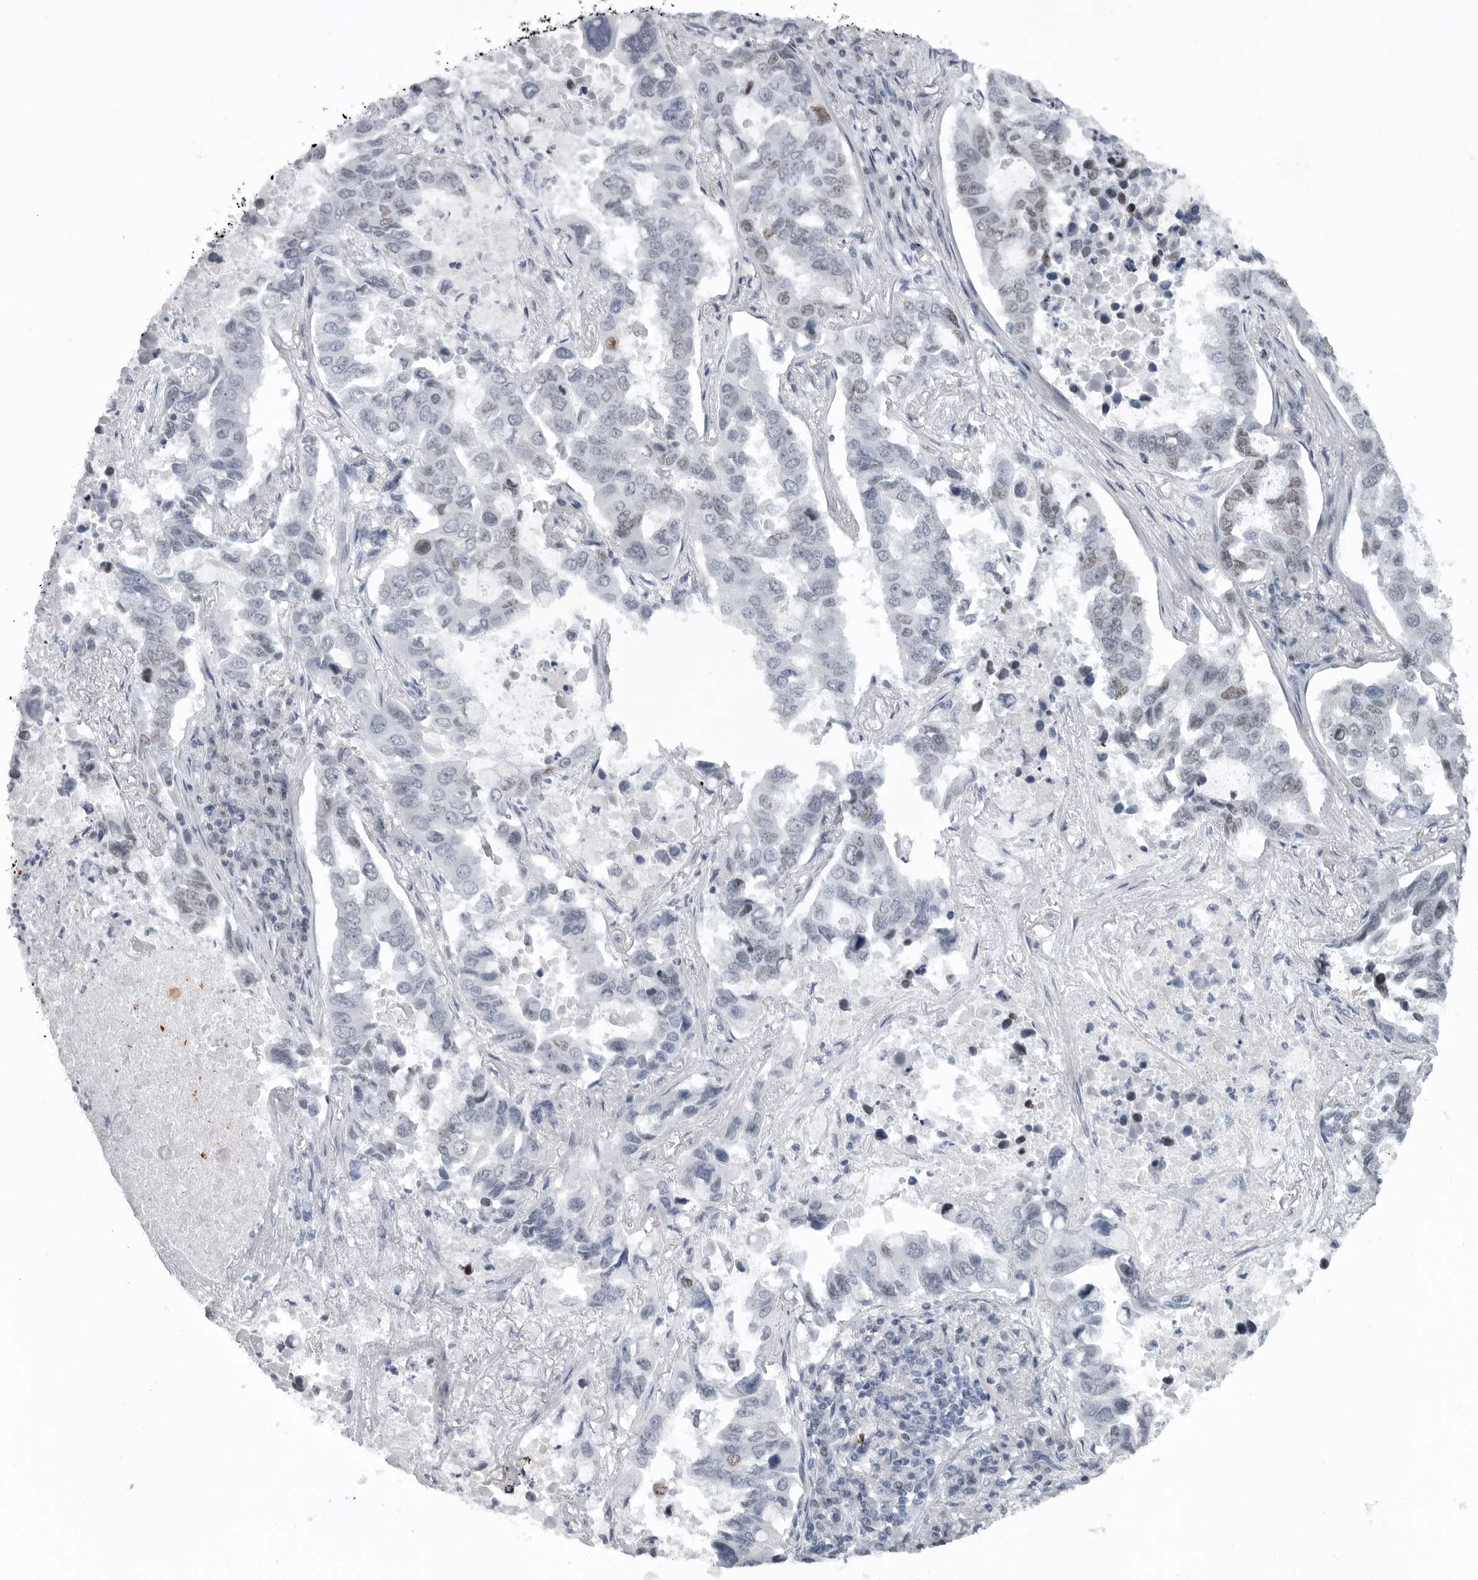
{"staining": {"intensity": "strong", "quantity": "<25%", "location": "nuclear"}, "tissue": "lung cancer", "cell_type": "Tumor cells", "image_type": "cancer", "snomed": [{"axis": "morphology", "description": "Adenocarcinoma, NOS"}, {"axis": "topography", "description": "Lung"}], "caption": "This micrograph exhibits immunohistochemistry (IHC) staining of human lung adenocarcinoma, with medium strong nuclear positivity in approximately <25% of tumor cells.", "gene": "HMGN3", "patient": {"sex": "male", "age": 64}}